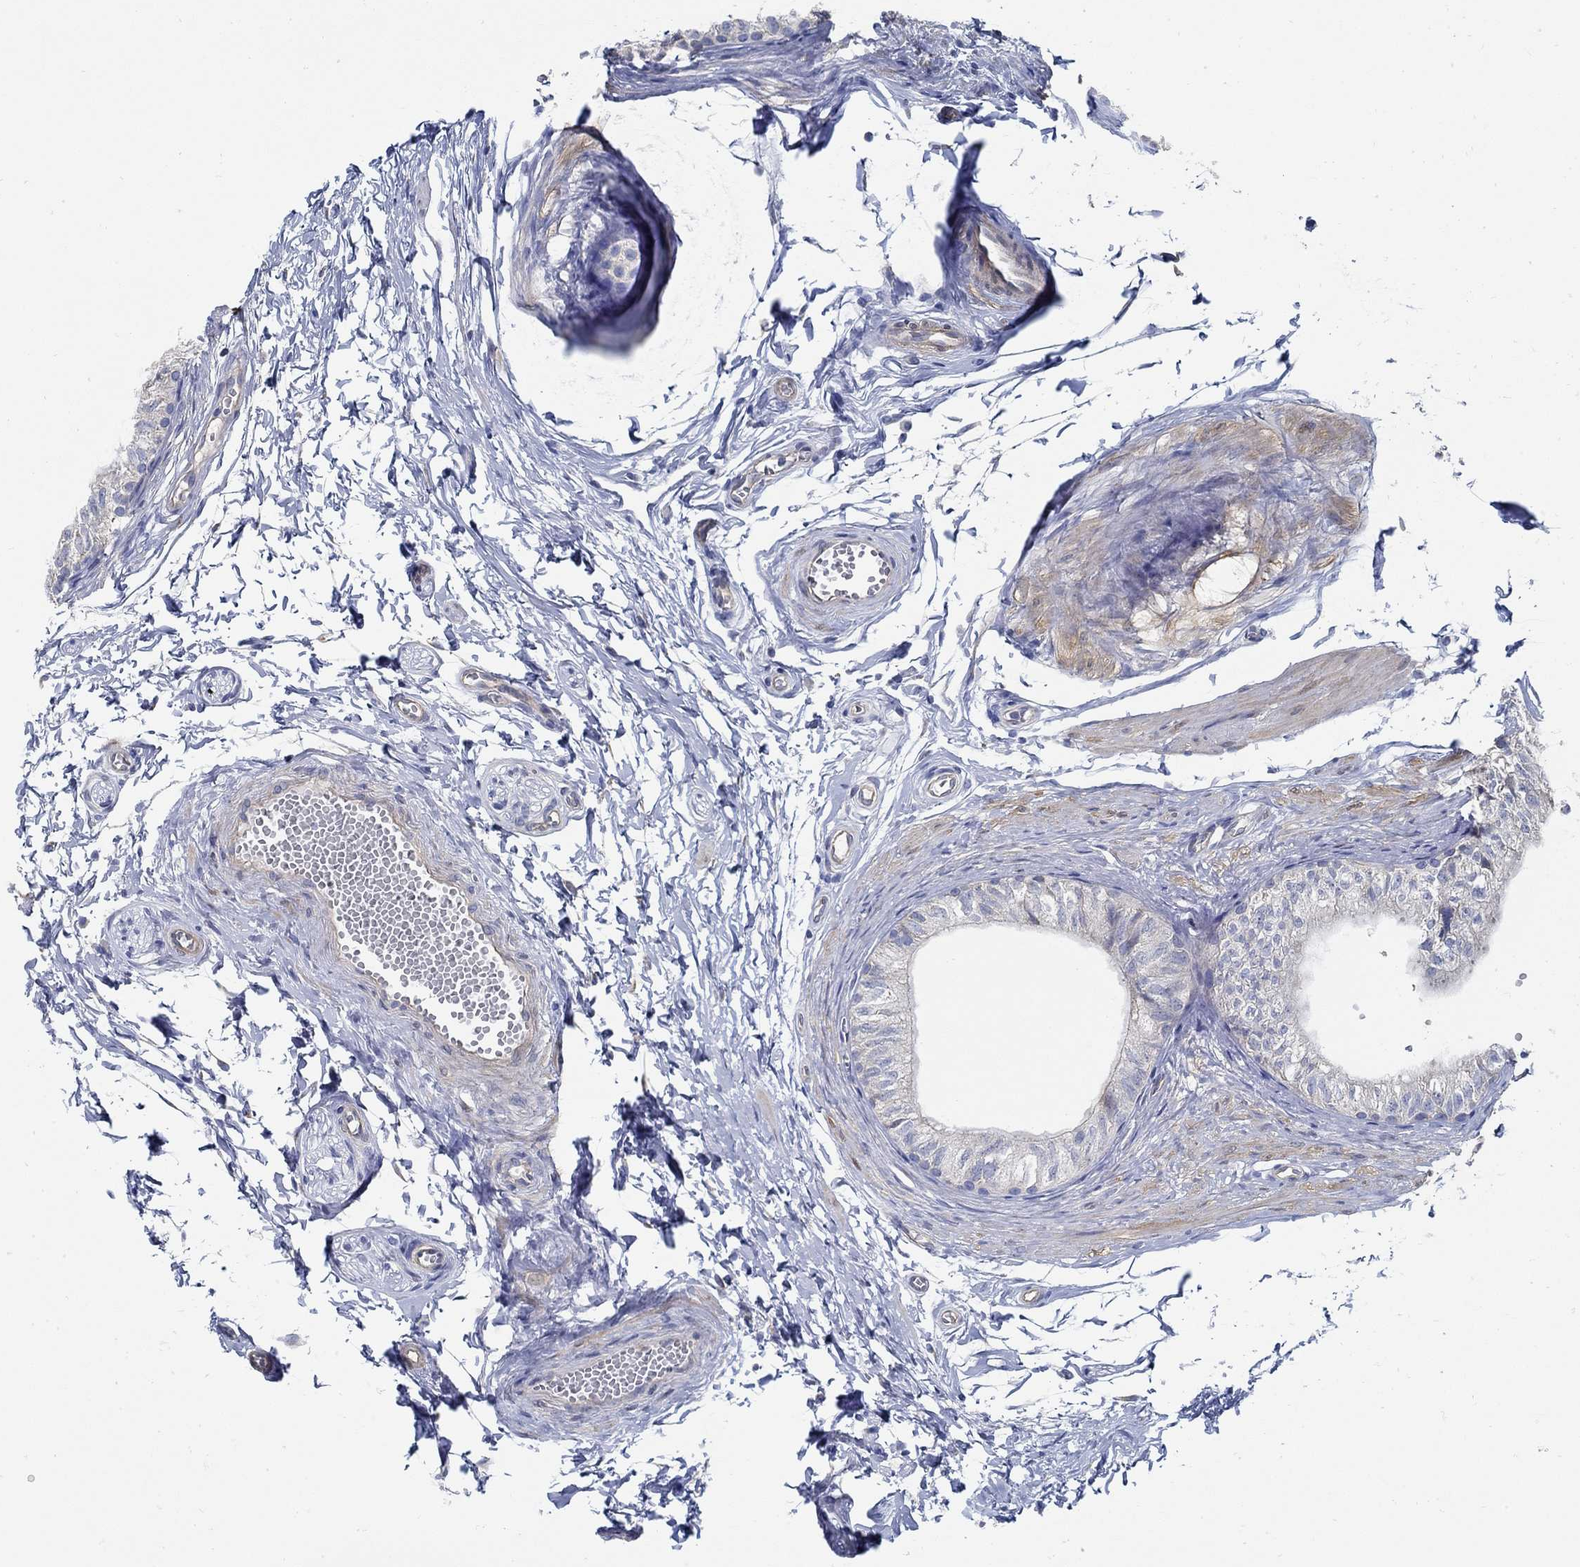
{"staining": {"intensity": "negative", "quantity": "none", "location": "none"}, "tissue": "epididymis", "cell_type": "Glandular cells", "image_type": "normal", "snomed": [{"axis": "morphology", "description": "Normal tissue, NOS"}, {"axis": "topography", "description": "Epididymis"}], "caption": "Glandular cells are negative for brown protein staining in unremarkable epididymis.", "gene": "C15orf39", "patient": {"sex": "male", "age": 22}}